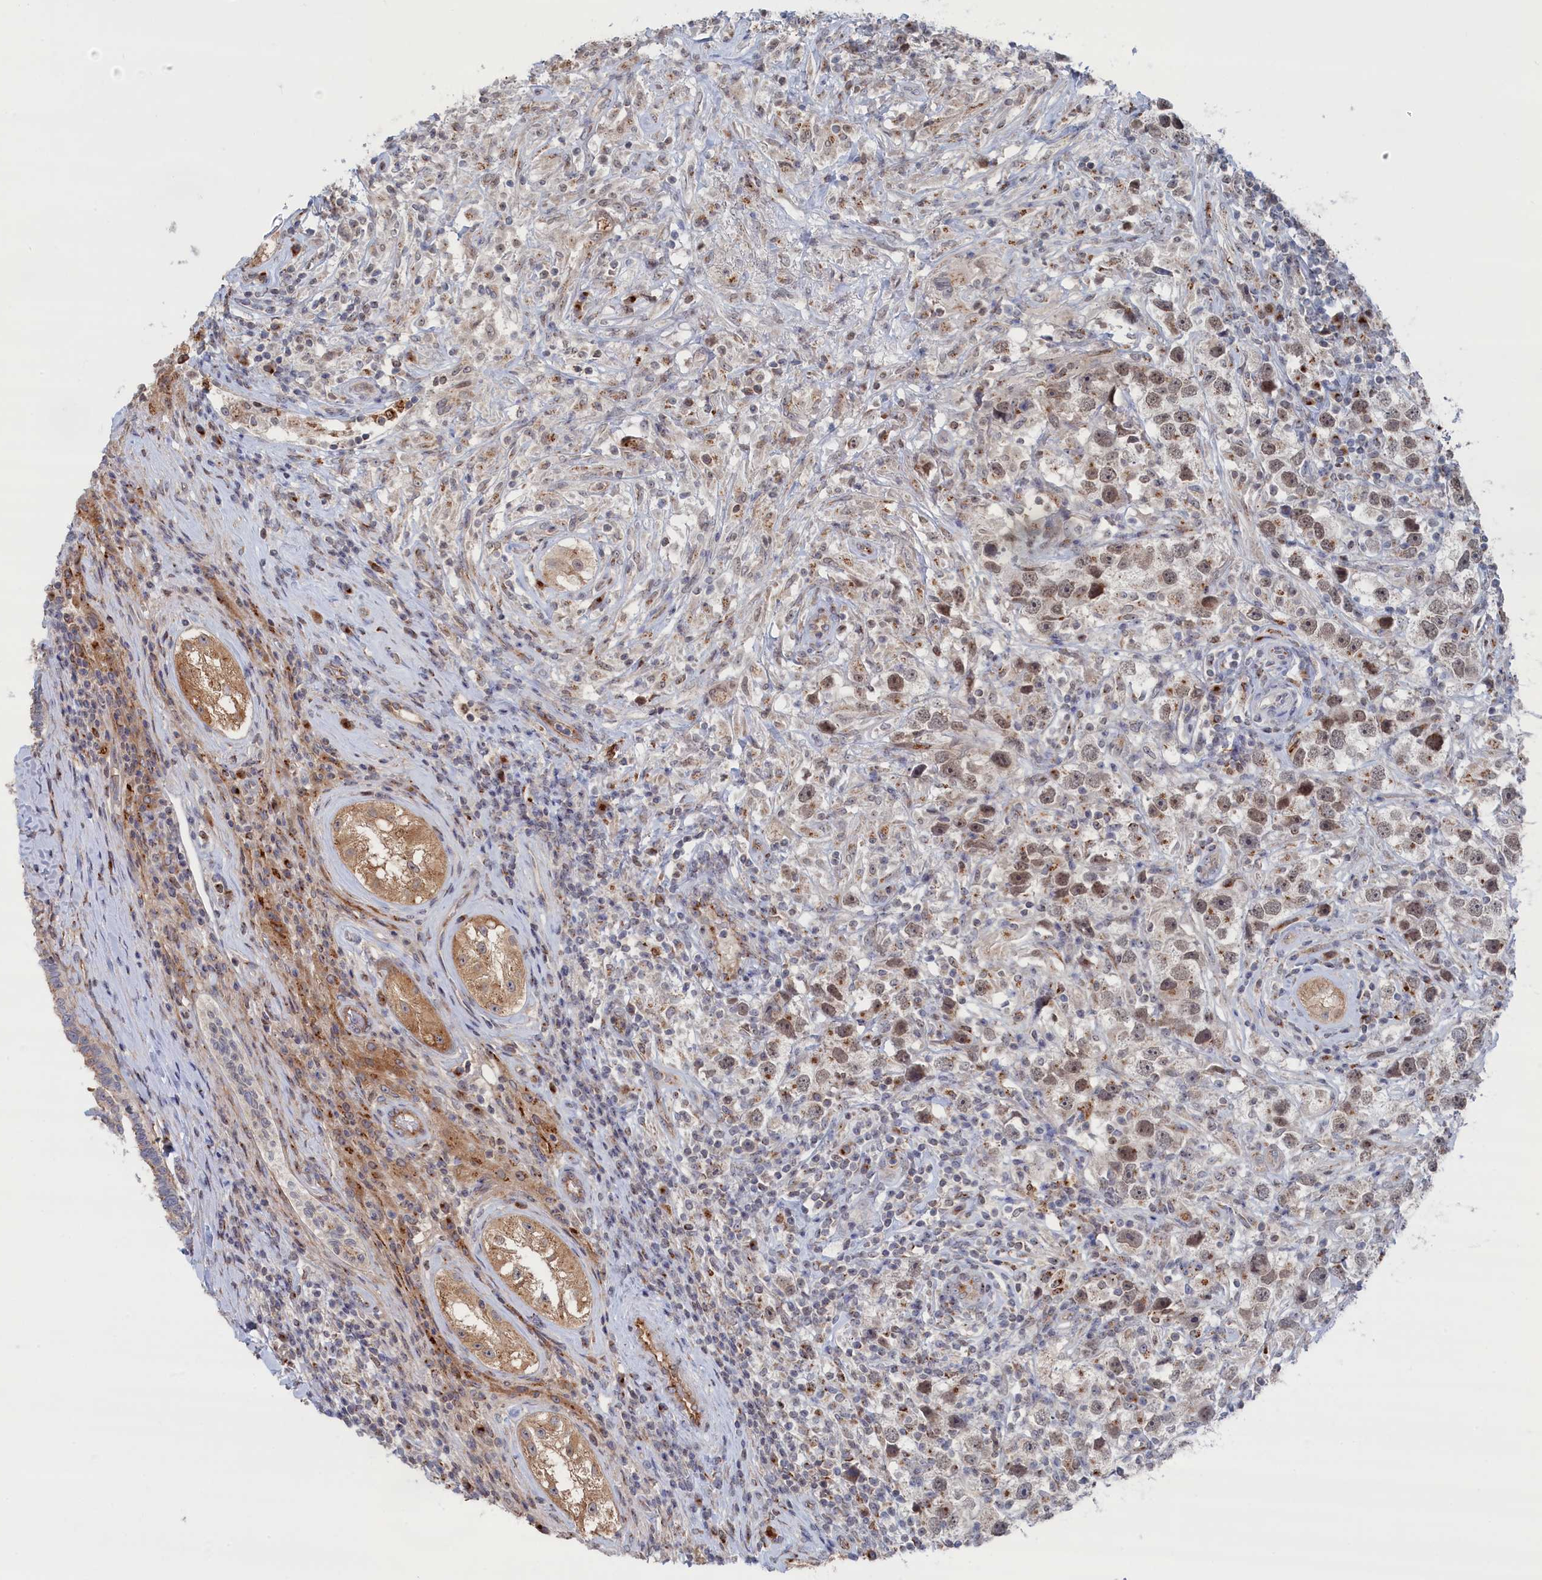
{"staining": {"intensity": "moderate", "quantity": ">75%", "location": "nuclear"}, "tissue": "testis cancer", "cell_type": "Tumor cells", "image_type": "cancer", "snomed": [{"axis": "morphology", "description": "Seminoma, NOS"}, {"axis": "topography", "description": "Testis"}], "caption": "Testis seminoma stained for a protein (brown) shows moderate nuclear positive staining in approximately >75% of tumor cells.", "gene": "IRX1", "patient": {"sex": "male", "age": 49}}